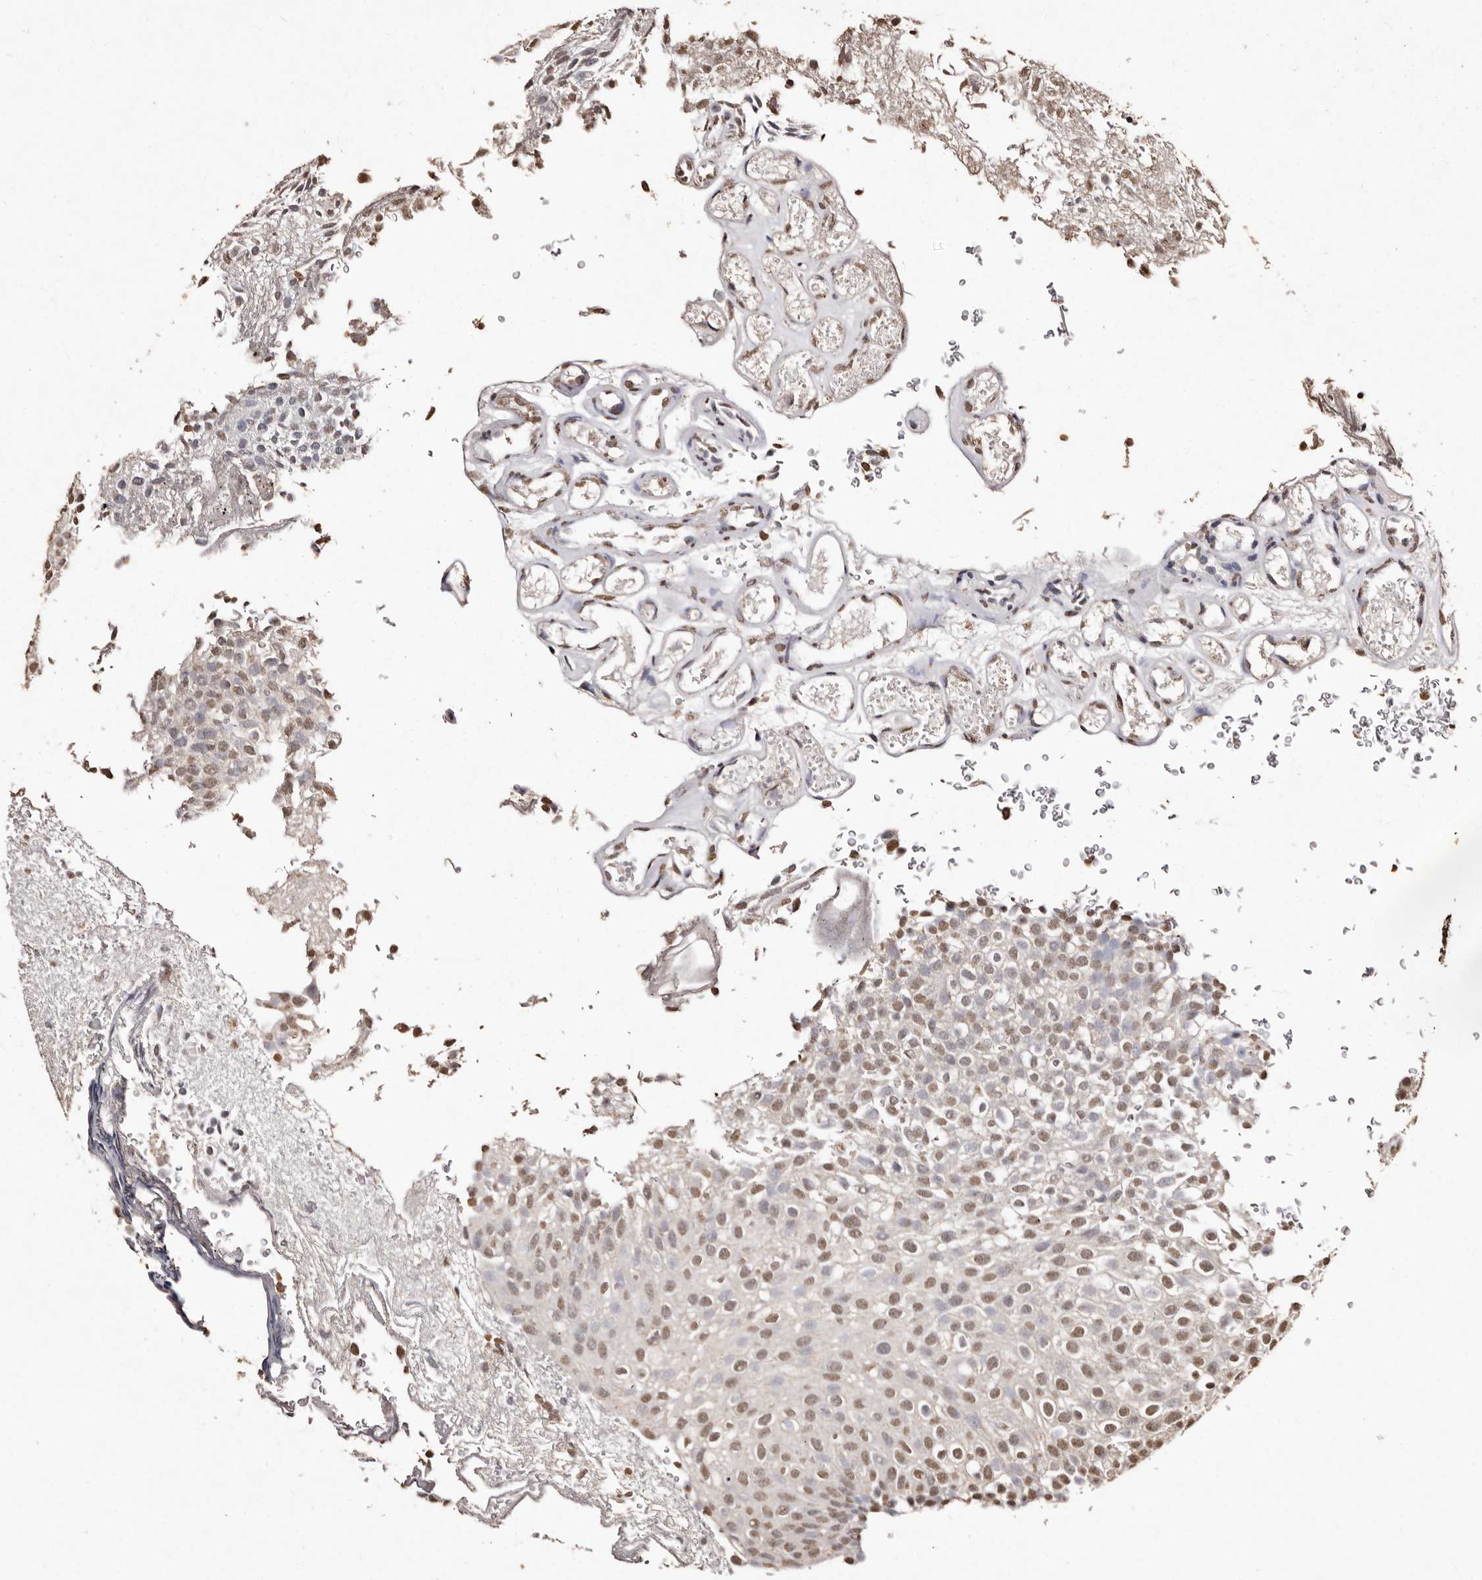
{"staining": {"intensity": "moderate", "quantity": ">75%", "location": "nuclear"}, "tissue": "urothelial cancer", "cell_type": "Tumor cells", "image_type": "cancer", "snomed": [{"axis": "morphology", "description": "Urothelial carcinoma, Low grade"}, {"axis": "topography", "description": "Urinary bladder"}], "caption": "DAB immunohistochemical staining of urothelial carcinoma (low-grade) displays moderate nuclear protein staining in approximately >75% of tumor cells.", "gene": "ERBB4", "patient": {"sex": "male", "age": 78}}